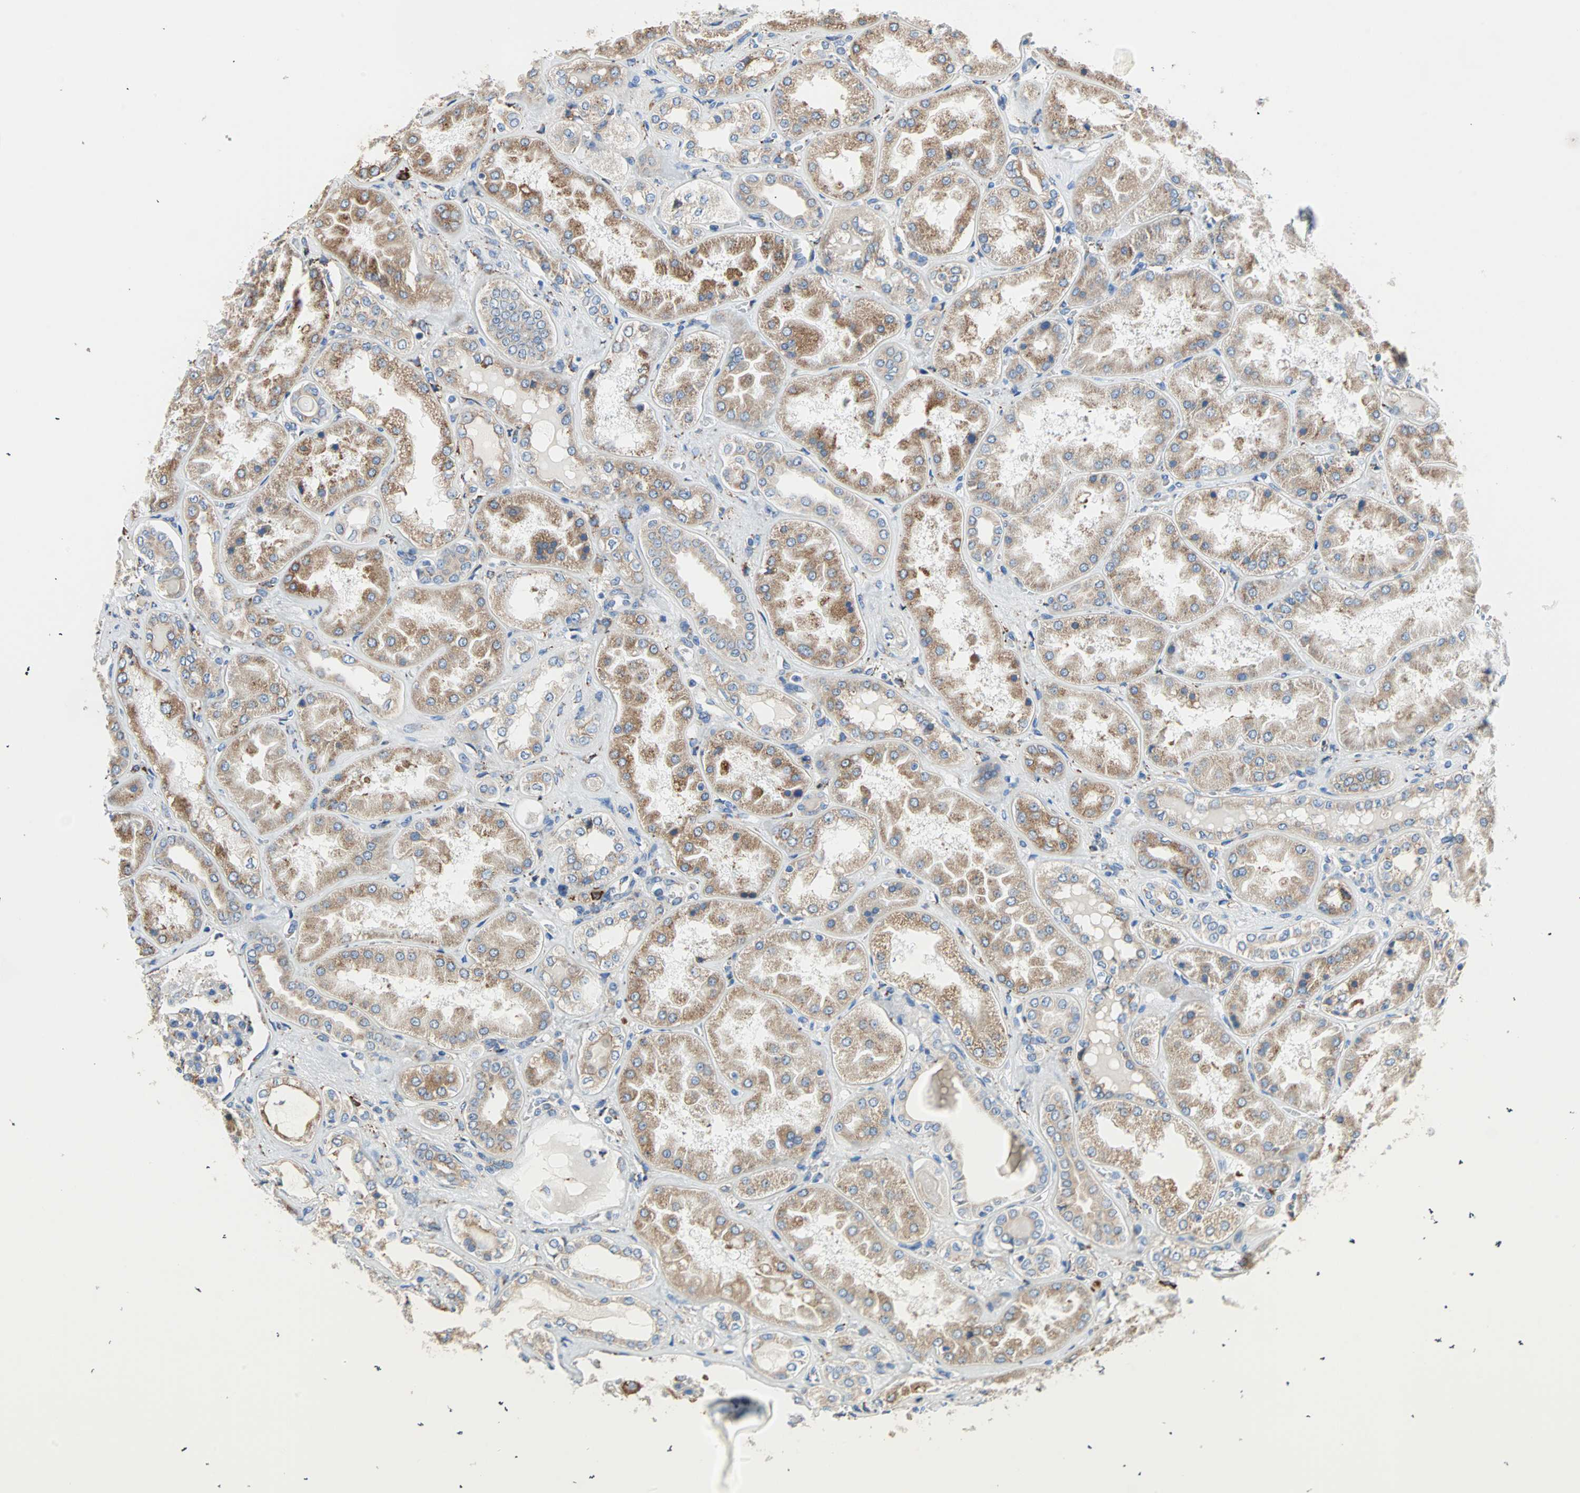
{"staining": {"intensity": "moderate", "quantity": "25%-75%", "location": "cytoplasmic/membranous"}, "tissue": "kidney", "cell_type": "Cells in glomeruli", "image_type": "normal", "snomed": [{"axis": "morphology", "description": "Normal tissue, NOS"}, {"axis": "topography", "description": "Kidney"}], "caption": "IHC histopathology image of normal human kidney stained for a protein (brown), which reveals medium levels of moderate cytoplasmic/membranous positivity in about 25%-75% of cells in glomeruli.", "gene": "PLCXD1", "patient": {"sex": "female", "age": 56}}